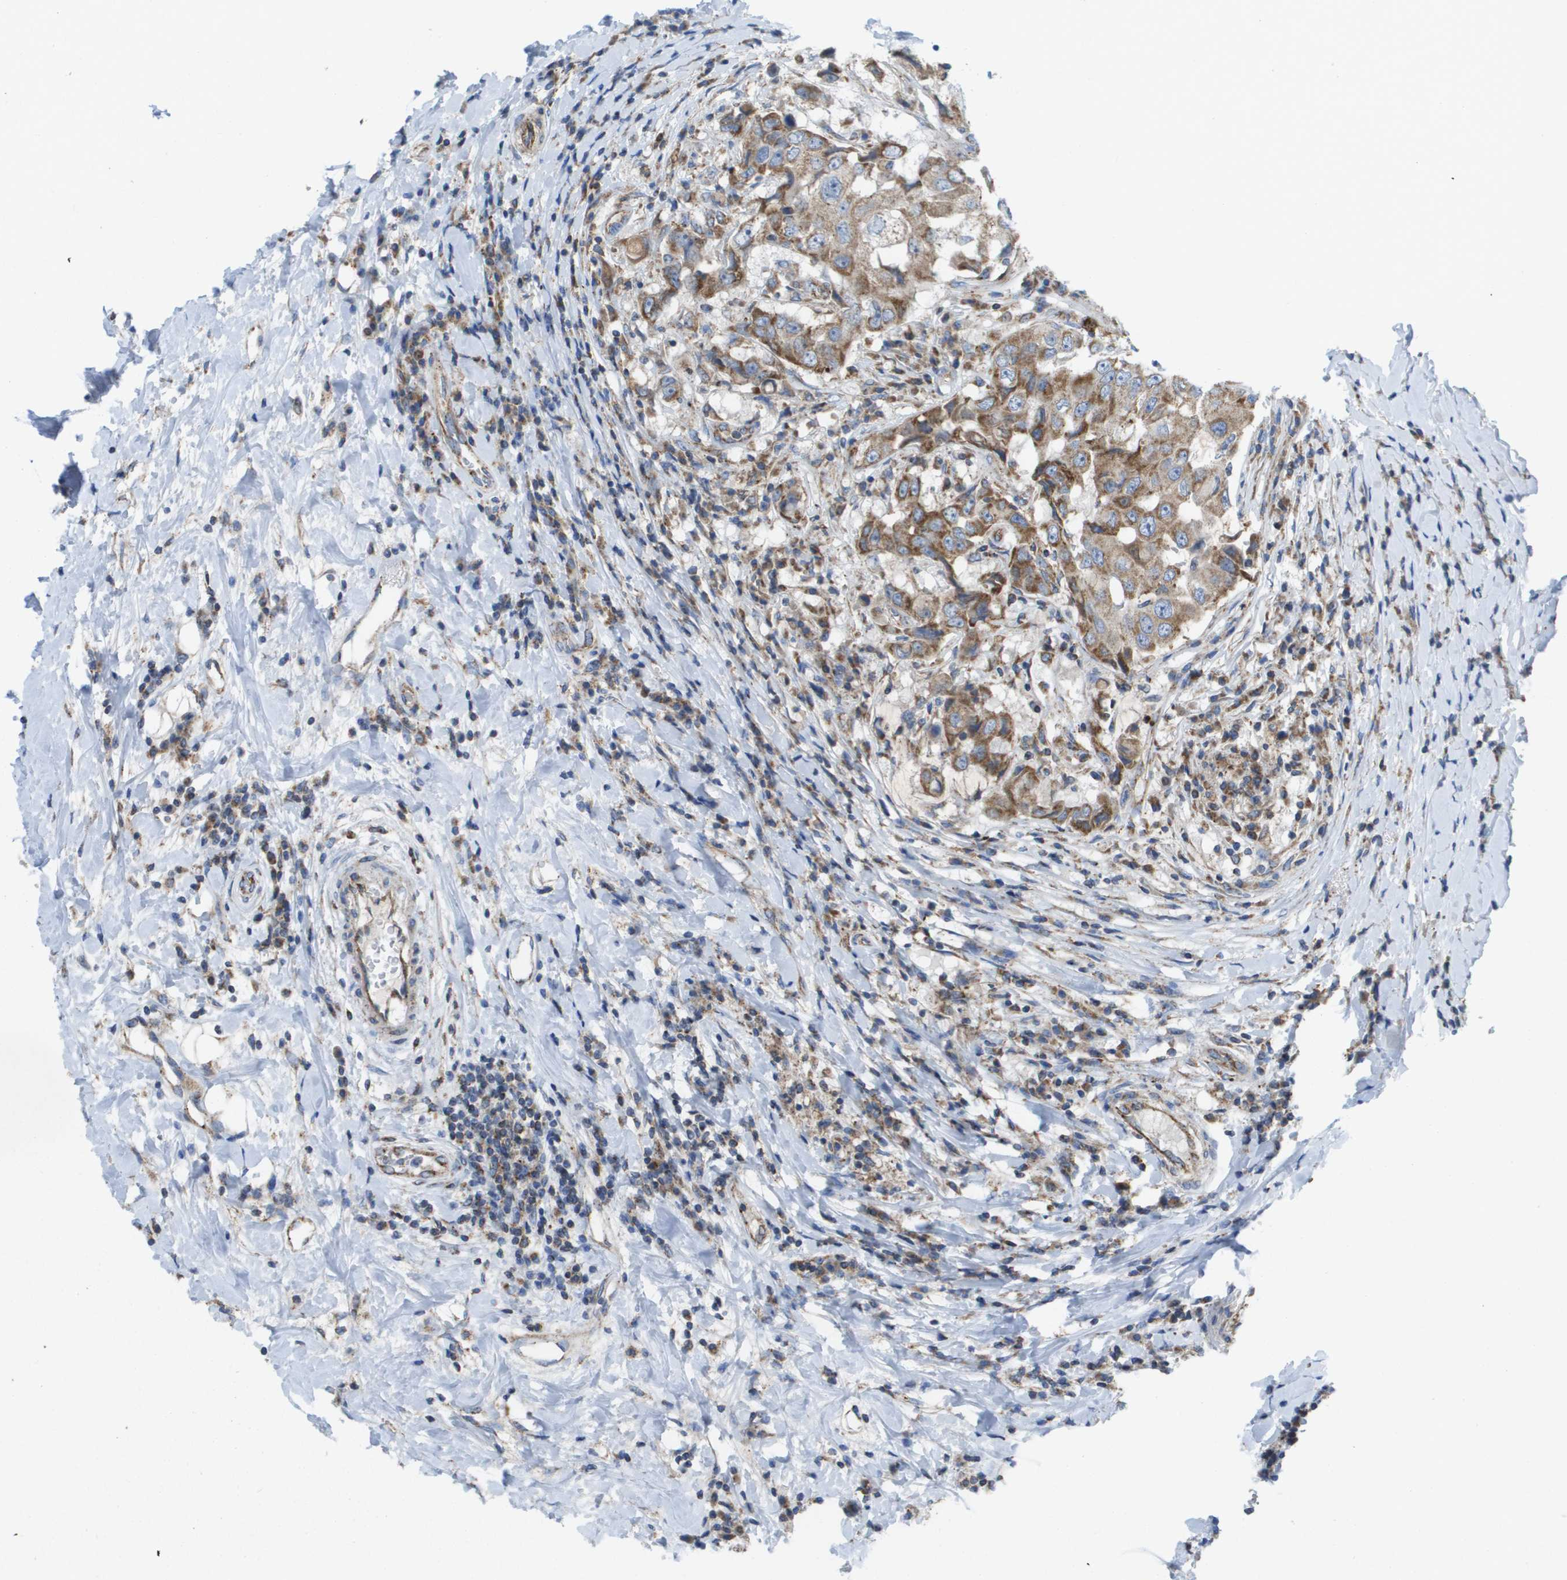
{"staining": {"intensity": "moderate", "quantity": ">75%", "location": "cytoplasmic/membranous"}, "tissue": "breast cancer", "cell_type": "Tumor cells", "image_type": "cancer", "snomed": [{"axis": "morphology", "description": "Duct carcinoma"}, {"axis": "topography", "description": "Breast"}], "caption": "IHC micrograph of breast intraductal carcinoma stained for a protein (brown), which exhibits medium levels of moderate cytoplasmic/membranous staining in approximately >75% of tumor cells.", "gene": "FIS1", "patient": {"sex": "female", "age": 27}}